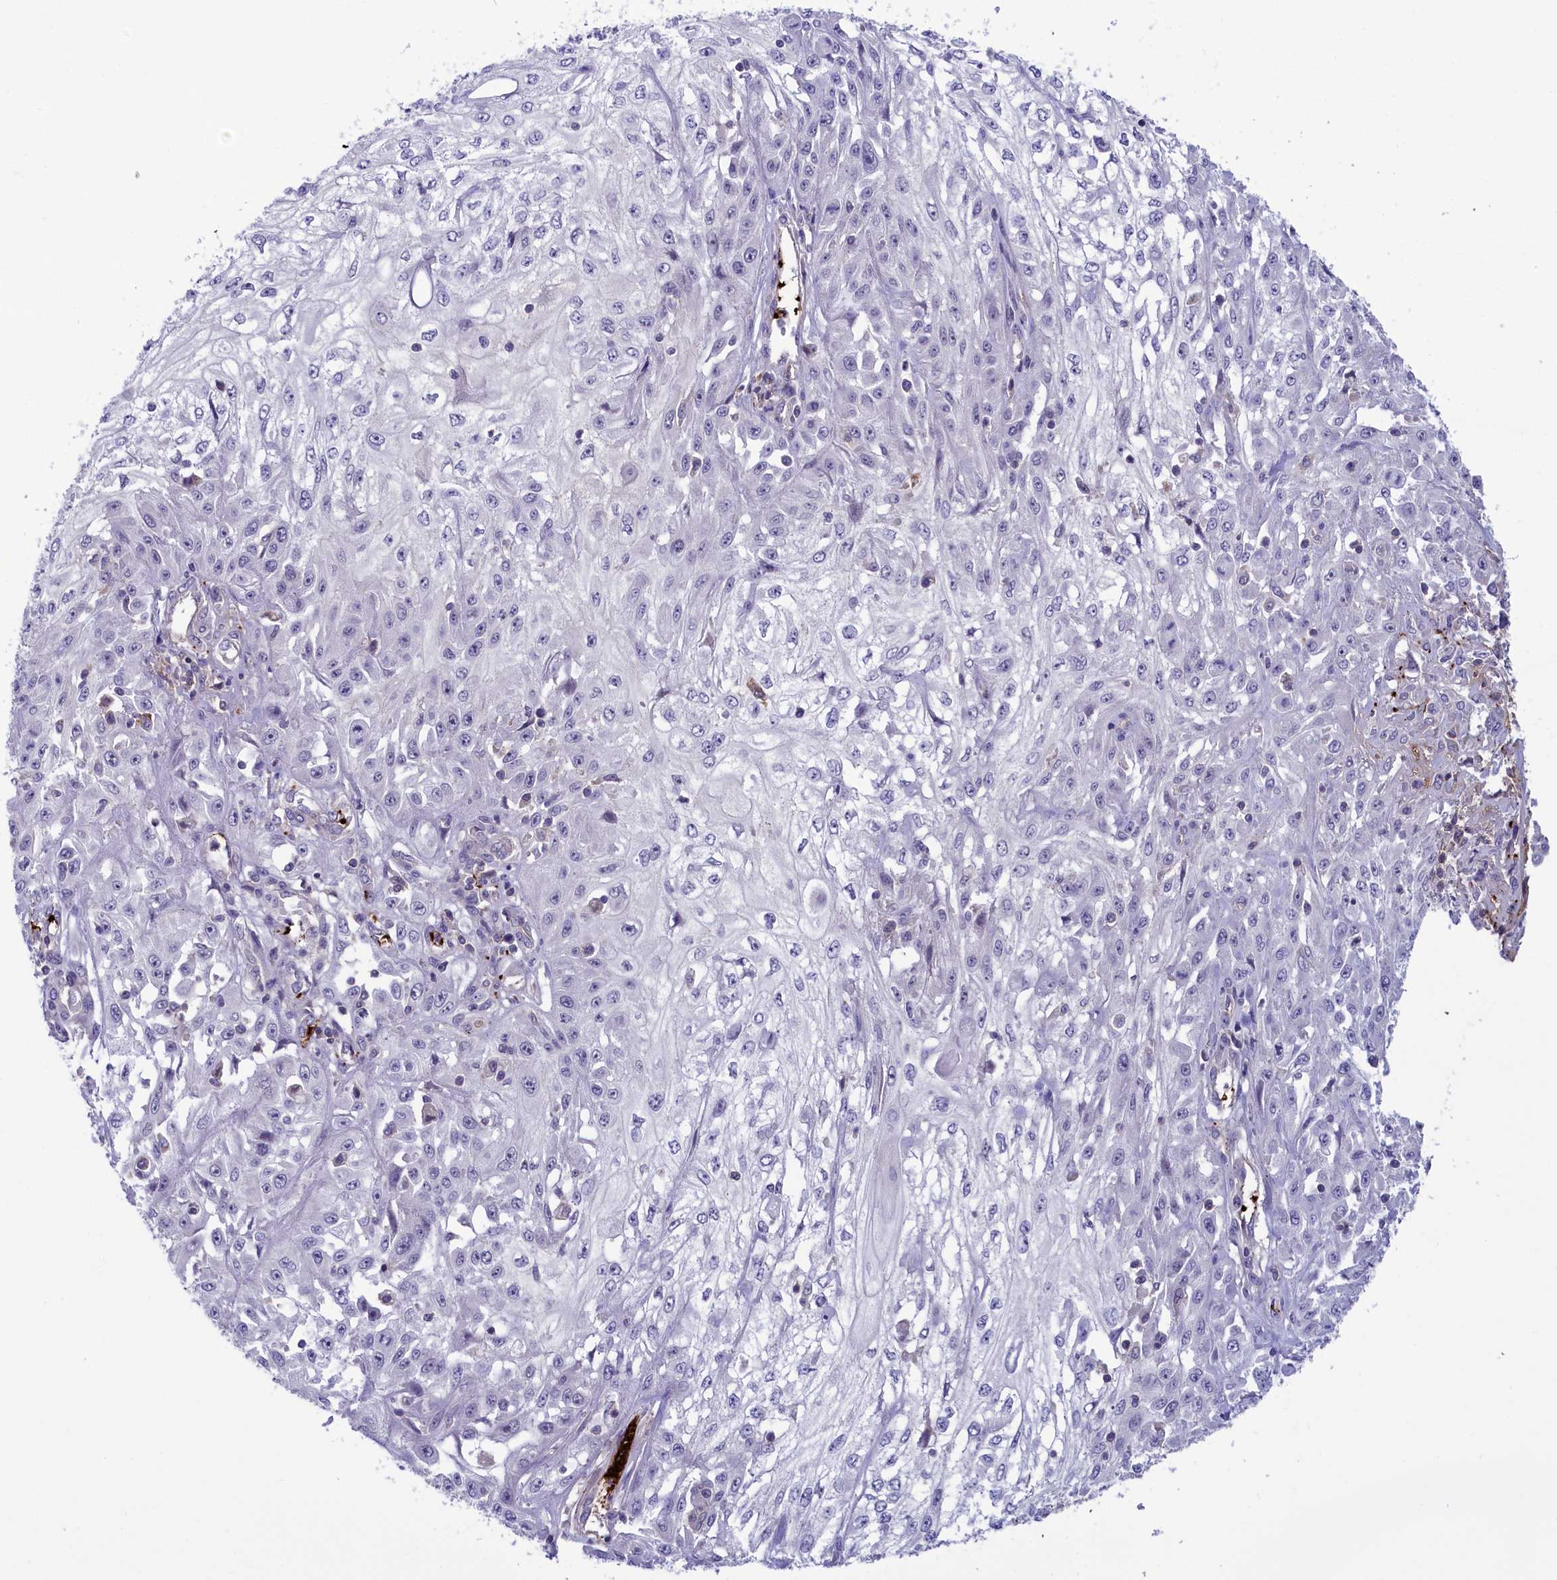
{"staining": {"intensity": "negative", "quantity": "none", "location": "none"}, "tissue": "skin cancer", "cell_type": "Tumor cells", "image_type": "cancer", "snomed": [{"axis": "morphology", "description": "Squamous cell carcinoma, NOS"}, {"axis": "morphology", "description": "Squamous cell carcinoma, metastatic, NOS"}, {"axis": "topography", "description": "Skin"}, {"axis": "topography", "description": "Lymph node"}], "caption": "Immunohistochemistry of human skin metastatic squamous cell carcinoma exhibits no expression in tumor cells.", "gene": "HEATR3", "patient": {"sex": "male", "age": 75}}